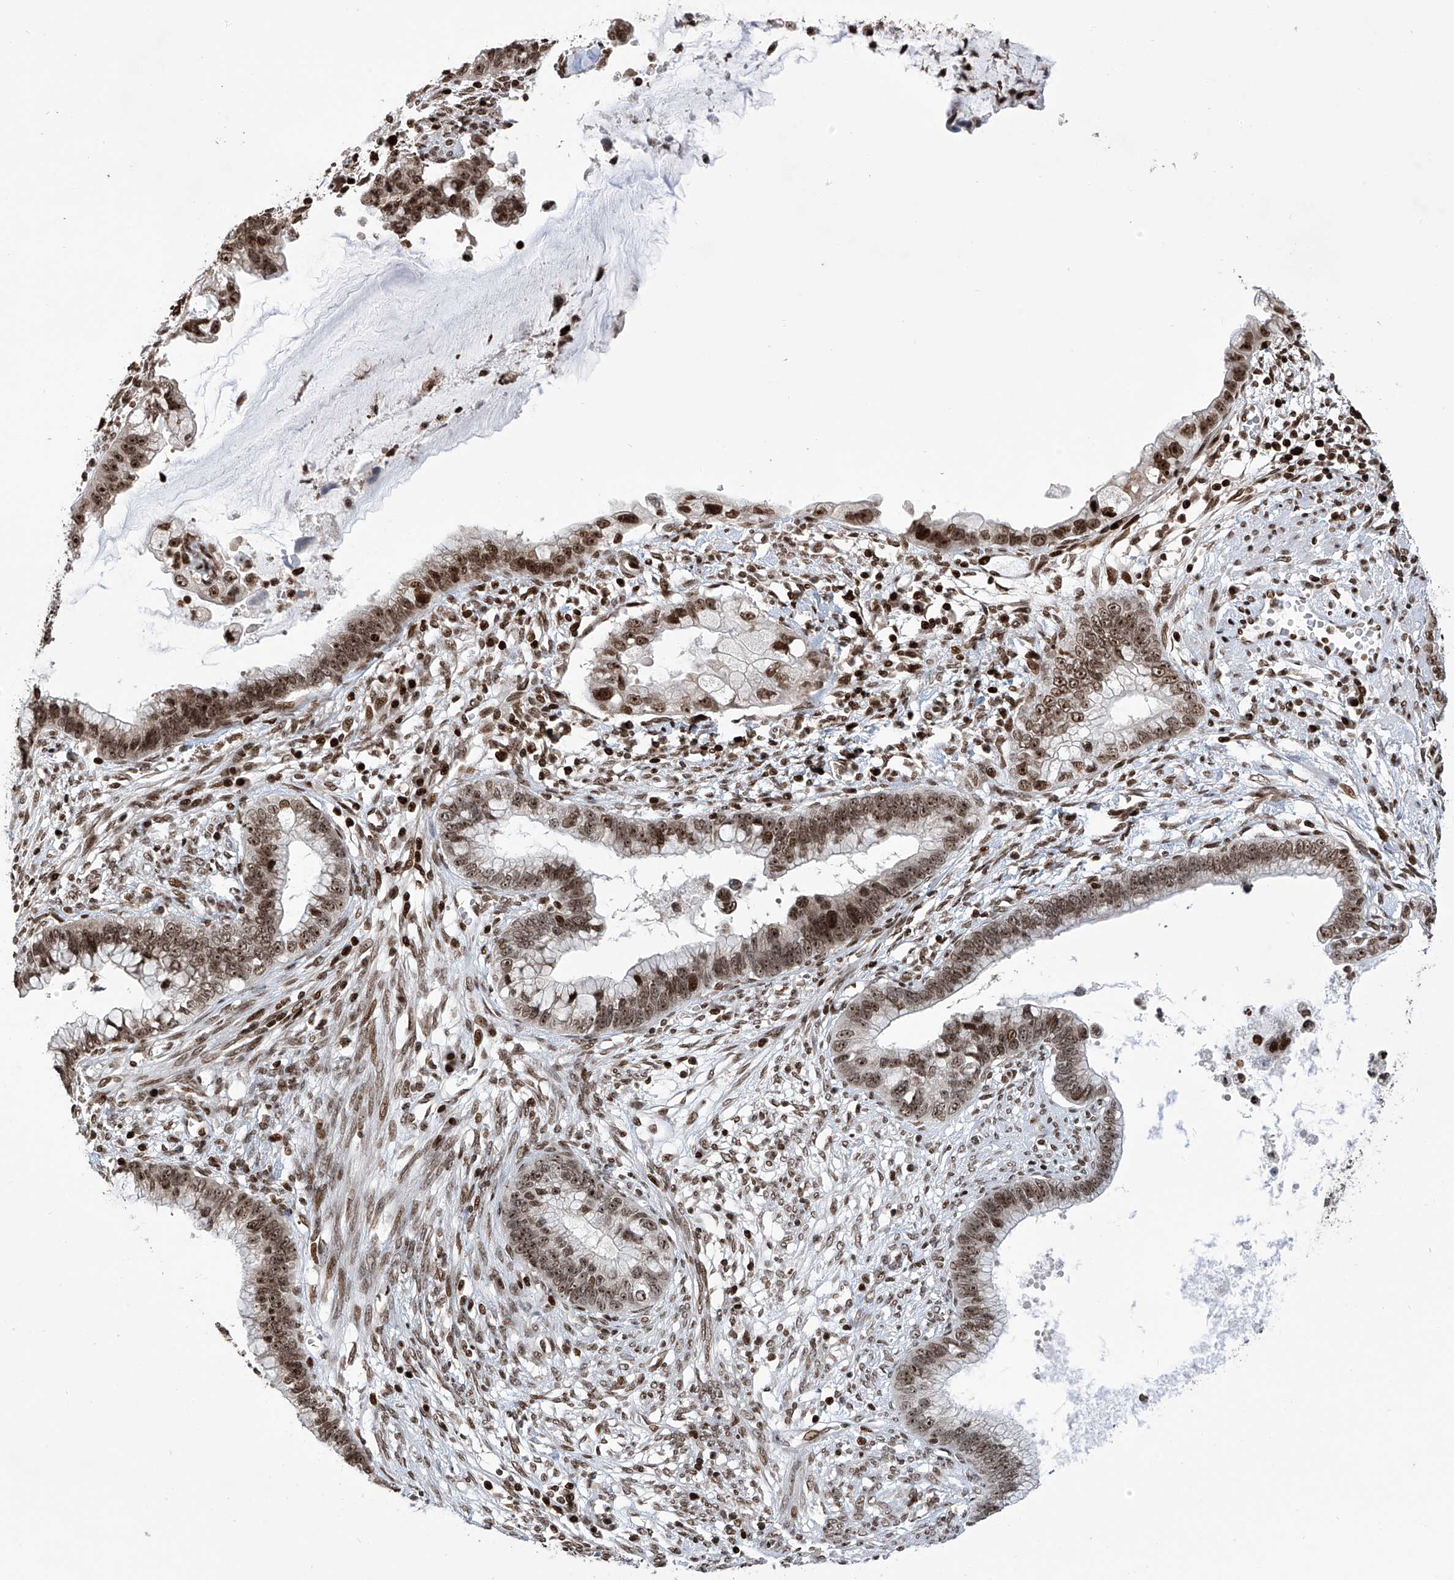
{"staining": {"intensity": "moderate", "quantity": ">75%", "location": "nuclear"}, "tissue": "cervical cancer", "cell_type": "Tumor cells", "image_type": "cancer", "snomed": [{"axis": "morphology", "description": "Adenocarcinoma, NOS"}, {"axis": "topography", "description": "Cervix"}], "caption": "Adenocarcinoma (cervical) tissue shows moderate nuclear staining in about >75% of tumor cells Nuclei are stained in blue.", "gene": "PAK1IP1", "patient": {"sex": "female", "age": 44}}